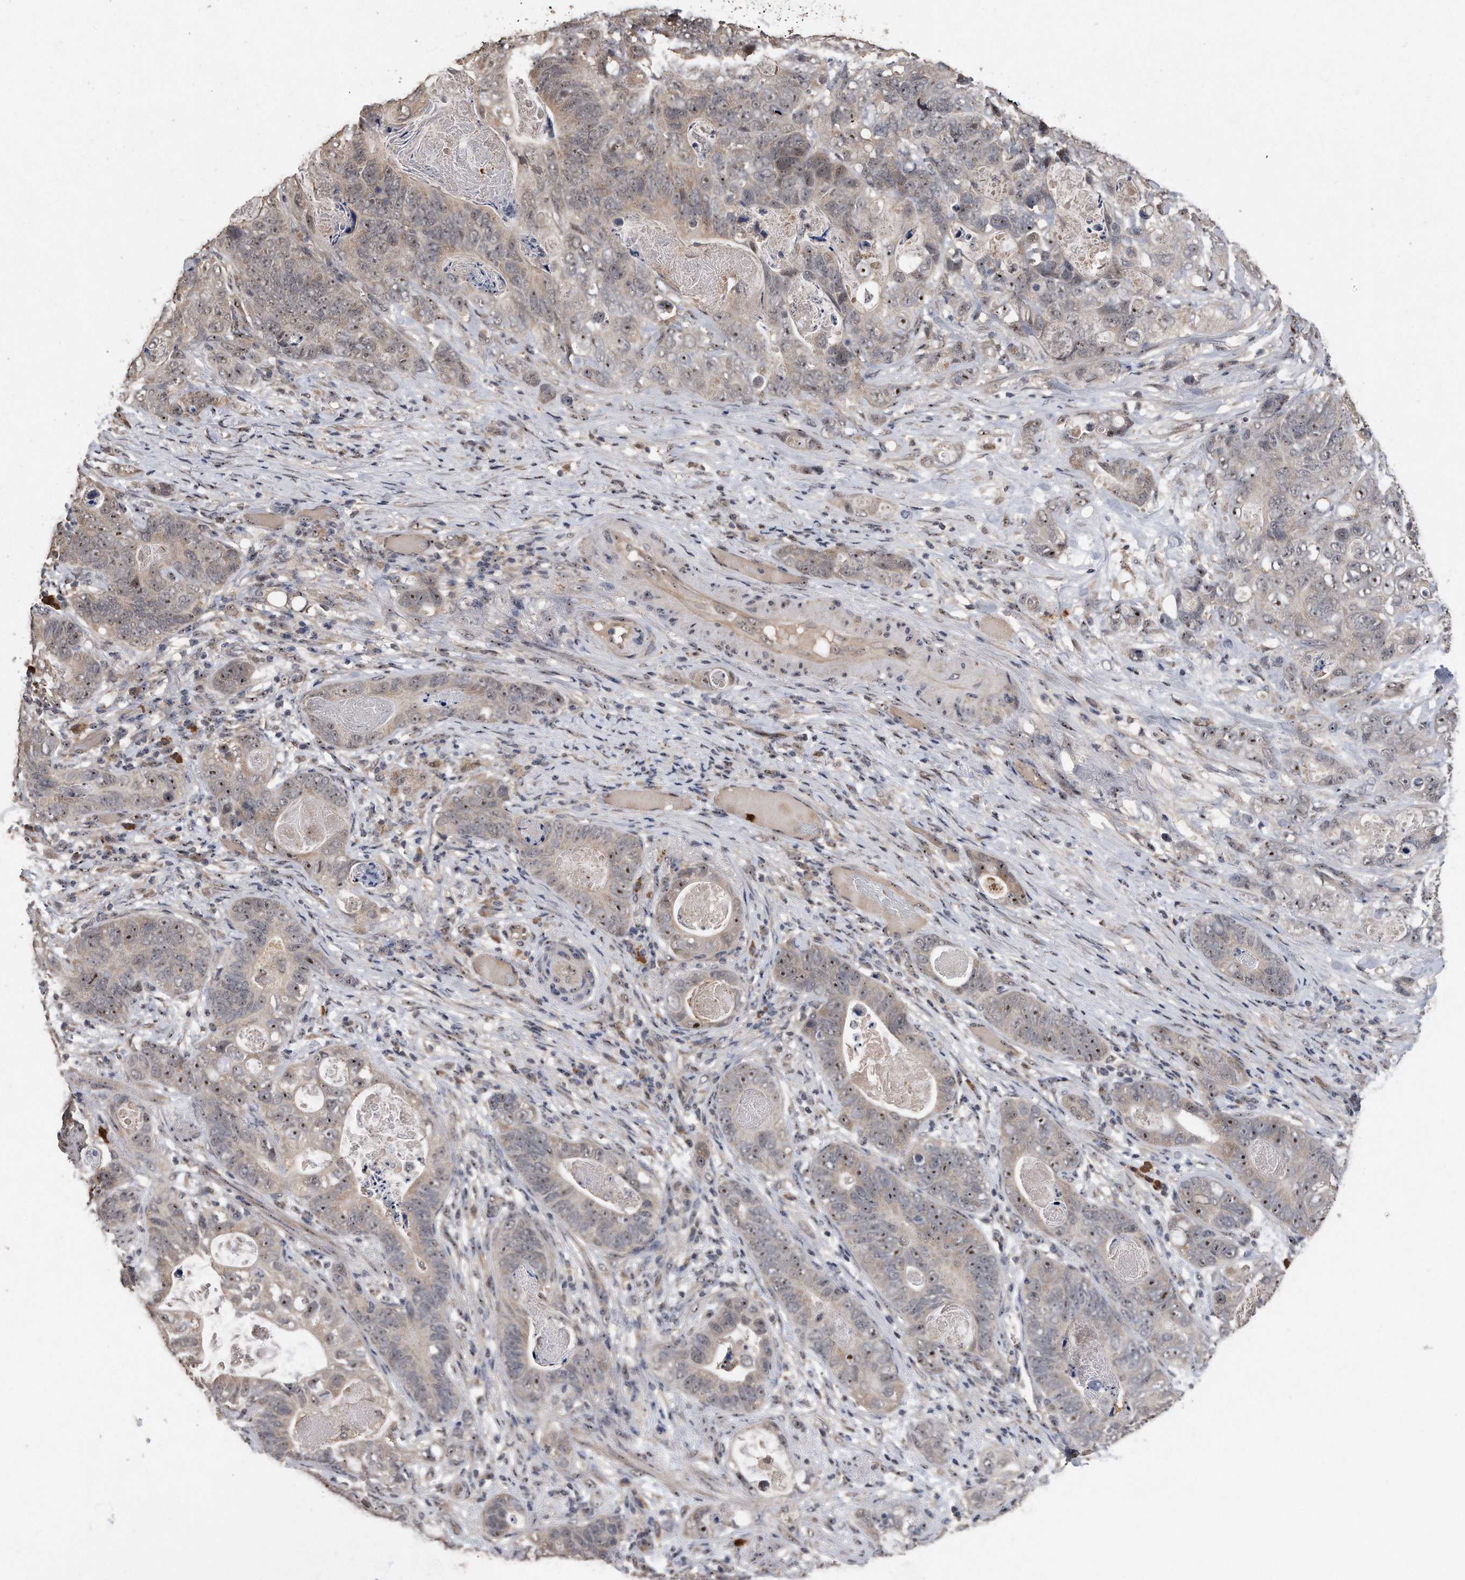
{"staining": {"intensity": "weak", "quantity": "25%-75%", "location": "cytoplasmic/membranous,nuclear"}, "tissue": "stomach cancer", "cell_type": "Tumor cells", "image_type": "cancer", "snomed": [{"axis": "morphology", "description": "Normal tissue, NOS"}, {"axis": "morphology", "description": "Adenocarcinoma, NOS"}, {"axis": "topography", "description": "Stomach"}], "caption": "Immunohistochemical staining of stomach adenocarcinoma reveals low levels of weak cytoplasmic/membranous and nuclear expression in approximately 25%-75% of tumor cells.", "gene": "PELO", "patient": {"sex": "female", "age": 89}}